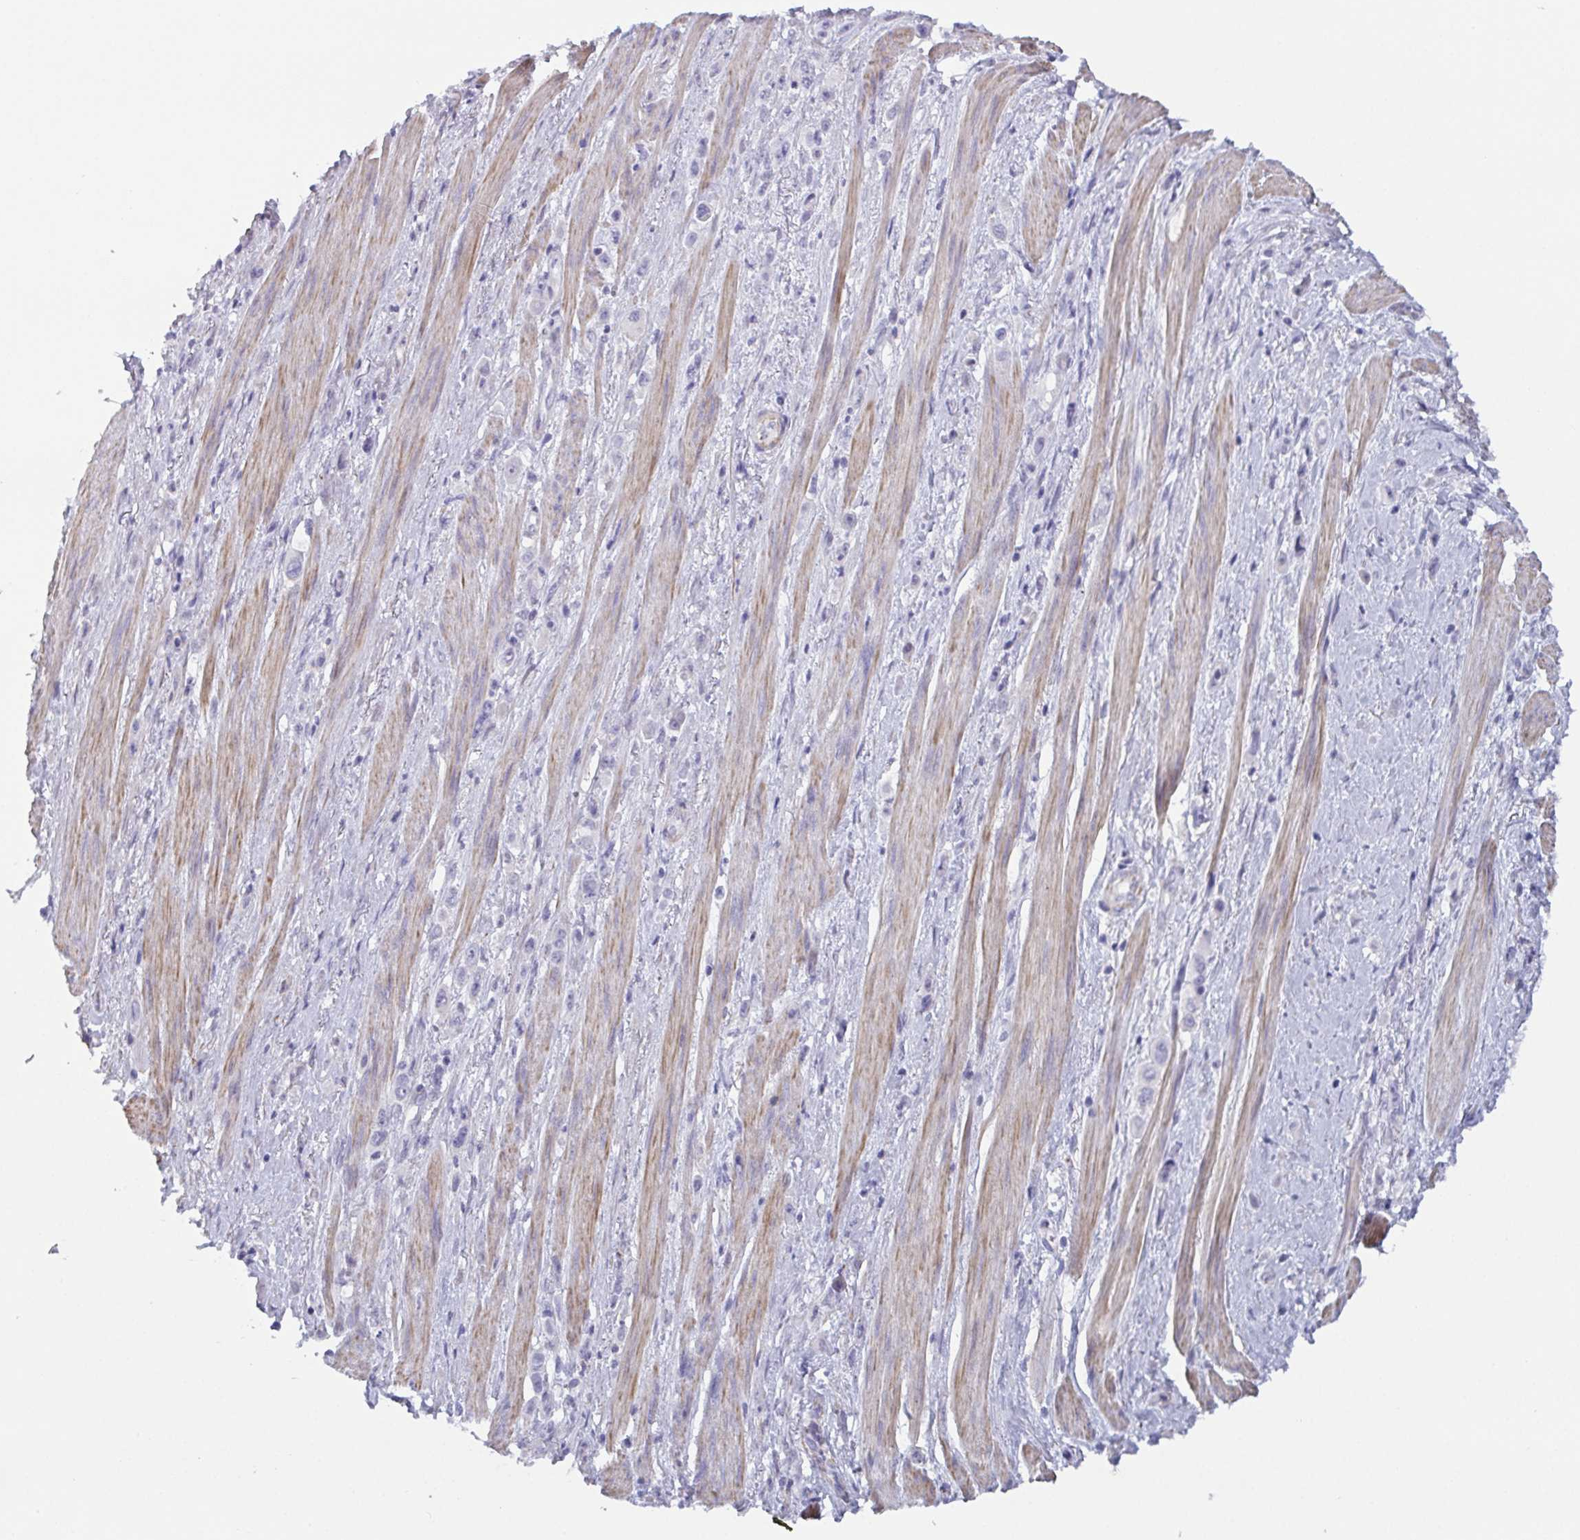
{"staining": {"intensity": "negative", "quantity": "none", "location": "none"}, "tissue": "stomach cancer", "cell_type": "Tumor cells", "image_type": "cancer", "snomed": [{"axis": "morphology", "description": "Adenocarcinoma, NOS"}, {"axis": "topography", "description": "Stomach, upper"}], "caption": "There is no significant staining in tumor cells of adenocarcinoma (stomach). (DAB (3,3'-diaminobenzidine) IHC, high magnification).", "gene": "OR5P3", "patient": {"sex": "male", "age": 75}}